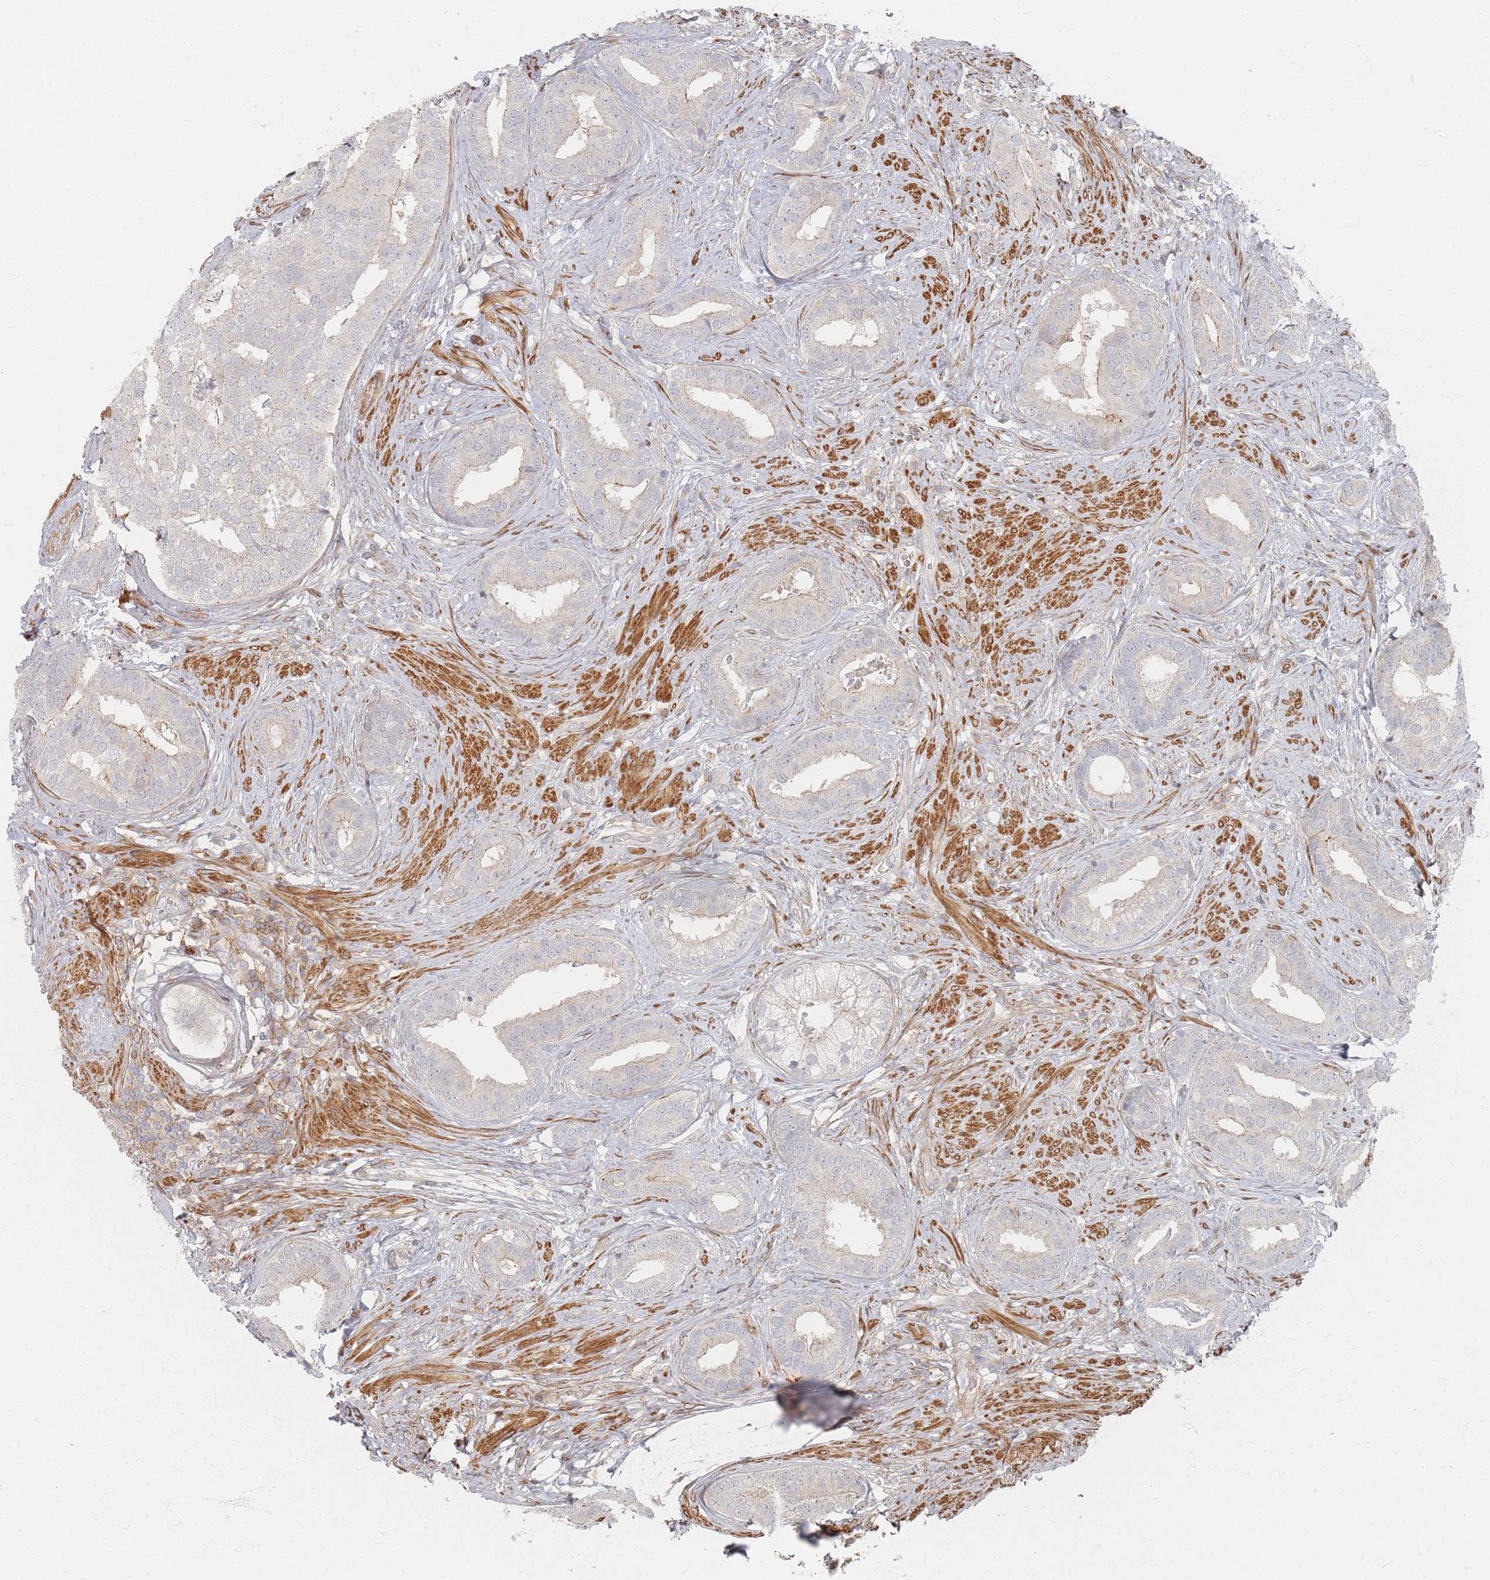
{"staining": {"intensity": "negative", "quantity": "none", "location": "none"}, "tissue": "prostate cancer", "cell_type": "Tumor cells", "image_type": "cancer", "snomed": [{"axis": "morphology", "description": "Adenocarcinoma, High grade"}, {"axis": "topography", "description": "Prostate"}], "caption": "Immunohistochemical staining of prostate cancer (high-grade adenocarcinoma) reveals no significant expression in tumor cells.", "gene": "ZNF852", "patient": {"sex": "male", "age": 55}}